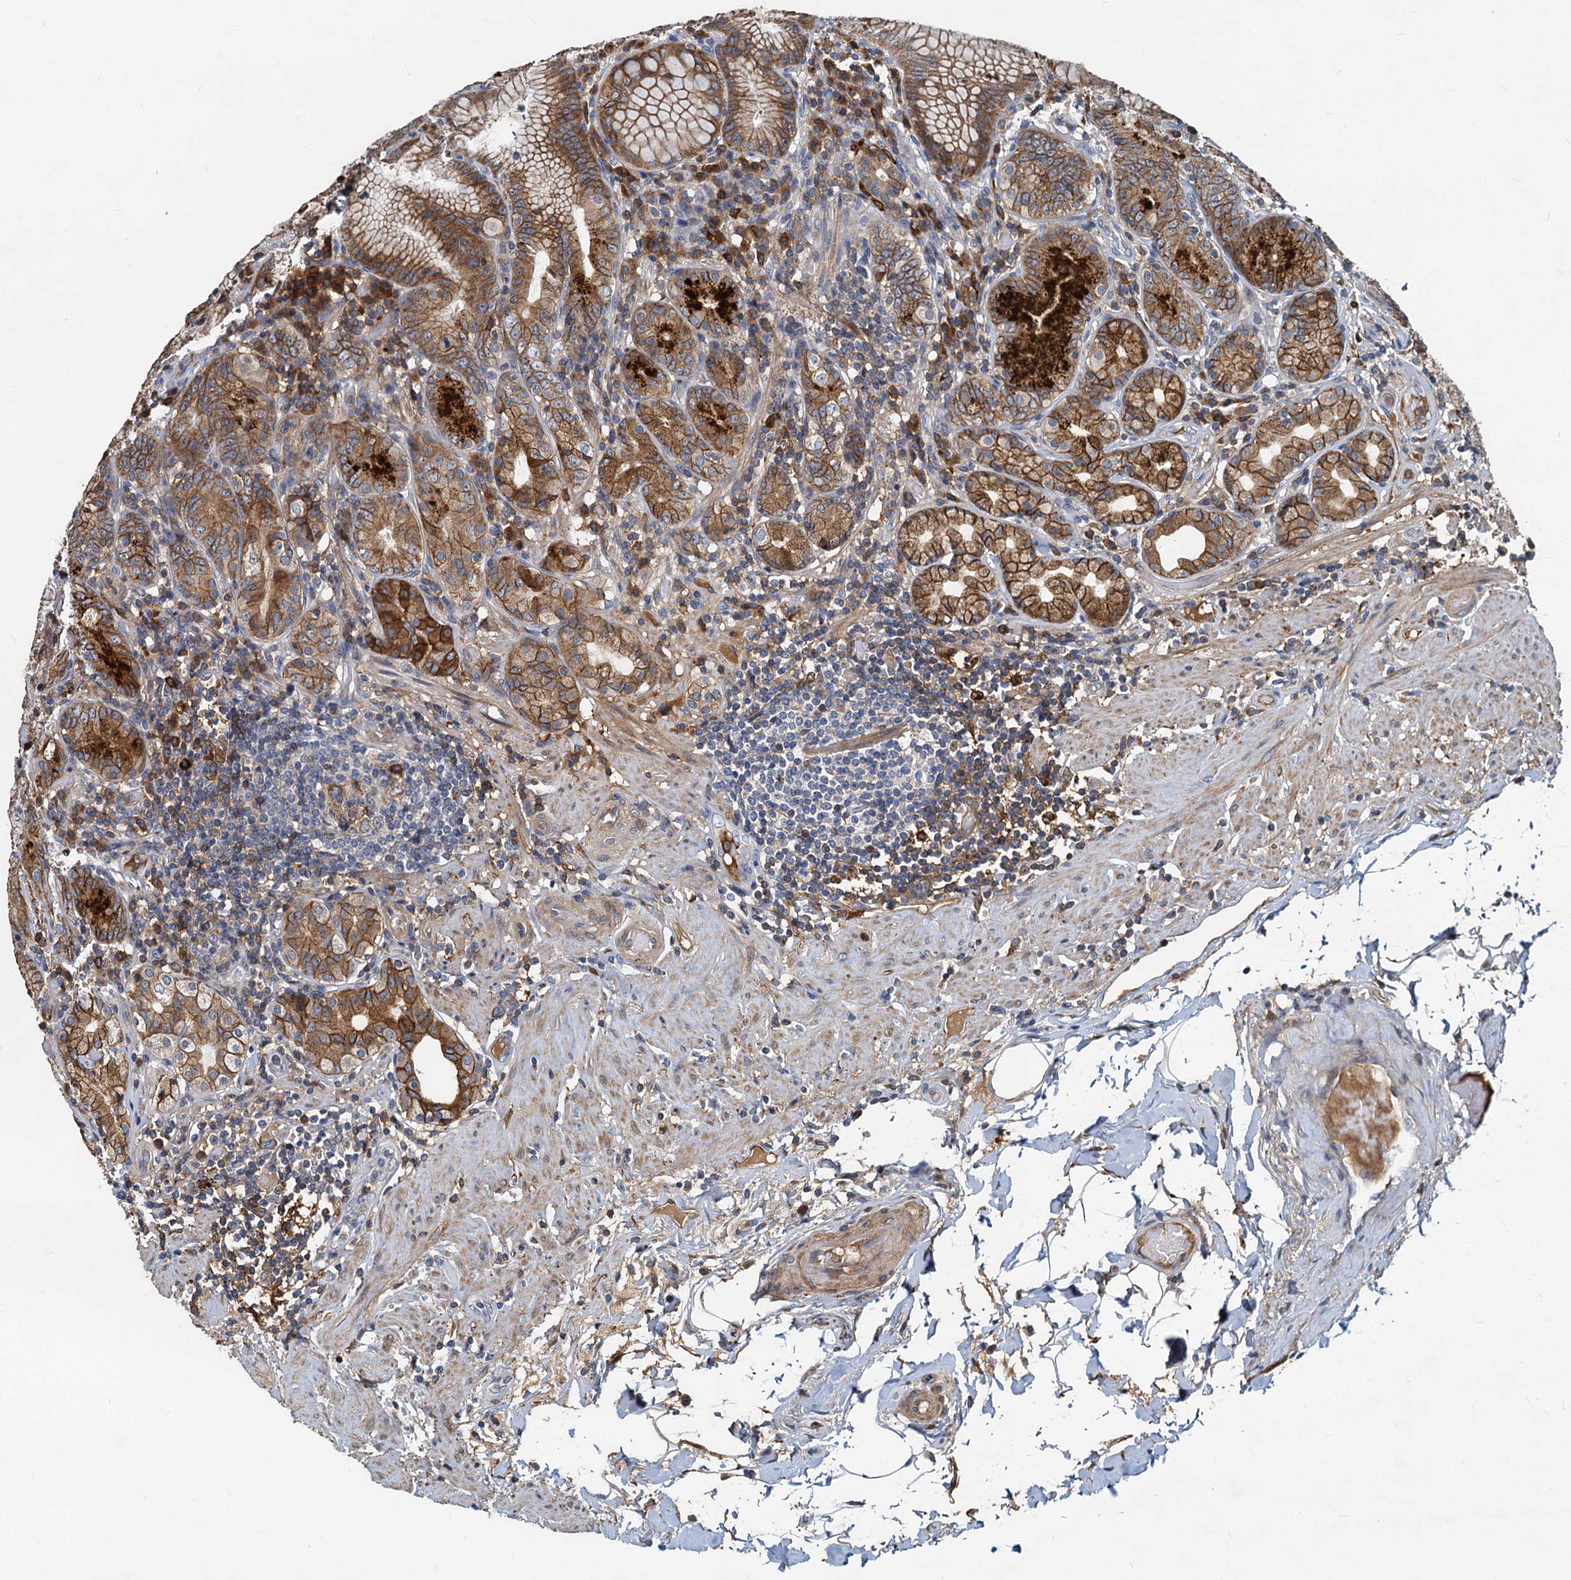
{"staining": {"intensity": "strong", "quantity": ">75%", "location": "cytoplasmic/membranous"}, "tissue": "stomach", "cell_type": "Glandular cells", "image_type": "normal", "snomed": [{"axis": "morphology", "description": "Normal tissue, NOS"}, {"axis": "topography", "description": "Stomach, upper"}, {"axis": "topography", "description": "Stomach, lower"}], "caption": "Brown immunohistochemical staining in benign stomach shows strong cytoplasmic/membranous positivity in about >75% of glandular cells.", "gene": "LNX2", "patient": {"sex": "female", "age": 76}}